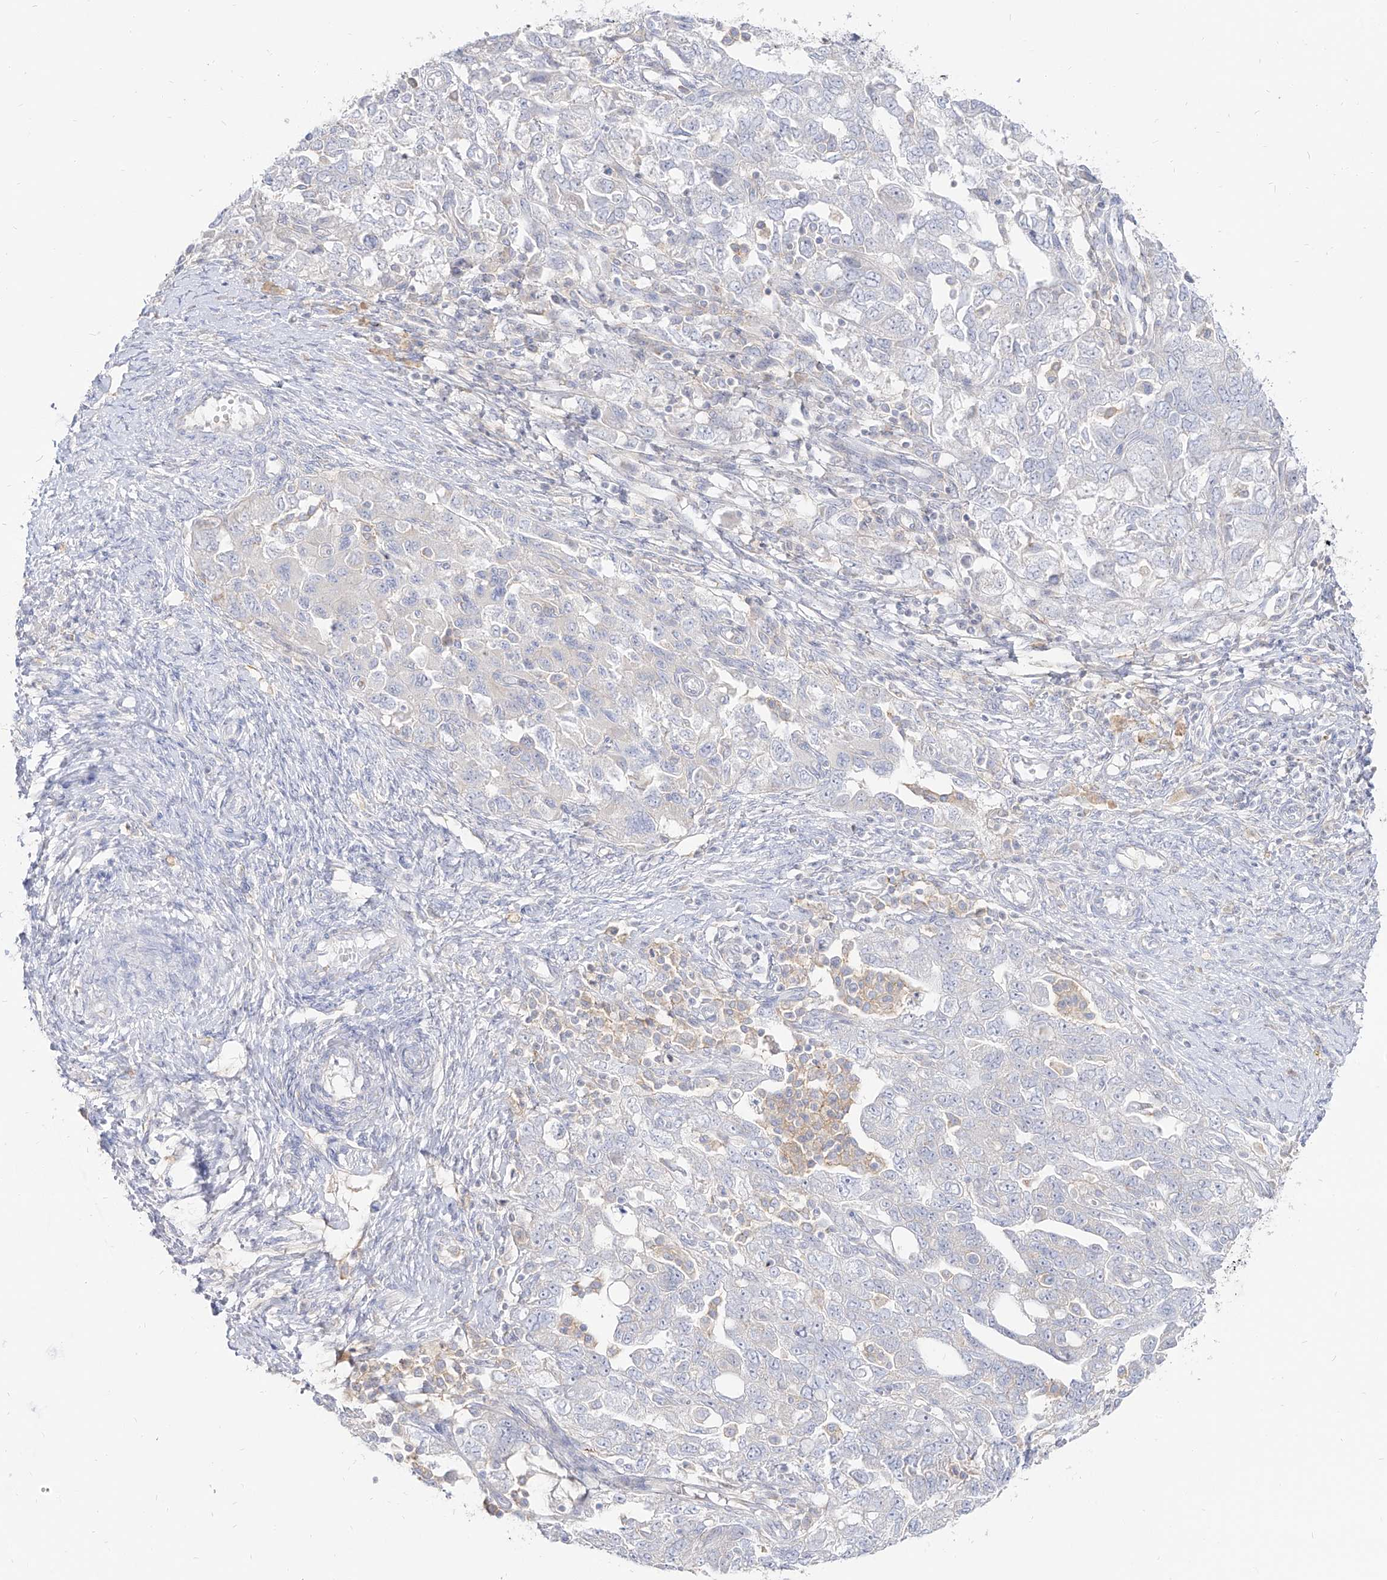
{"staining": {"intensity": "negative", "quantity": "none", "location": "none"}, "tissue": "ovarian cancer", "cell_type": "Tumor cells", "image_type": "cancer", "snomed": [{"axis": "morphology", "description": "Carcinoma, NOS"}, {"axis": "morphology", "description": "Cystadenocarcinoma, serous, NOS"}, {"axis": "topography", "description": "Ovary"}], "caption": "Image shows no significant protein expression in tumor cells of ovarian cancer (serous cystadenocarcinoma).", "gene": "RBFOX3", "patient": {"sex": "female", "age": 69}}